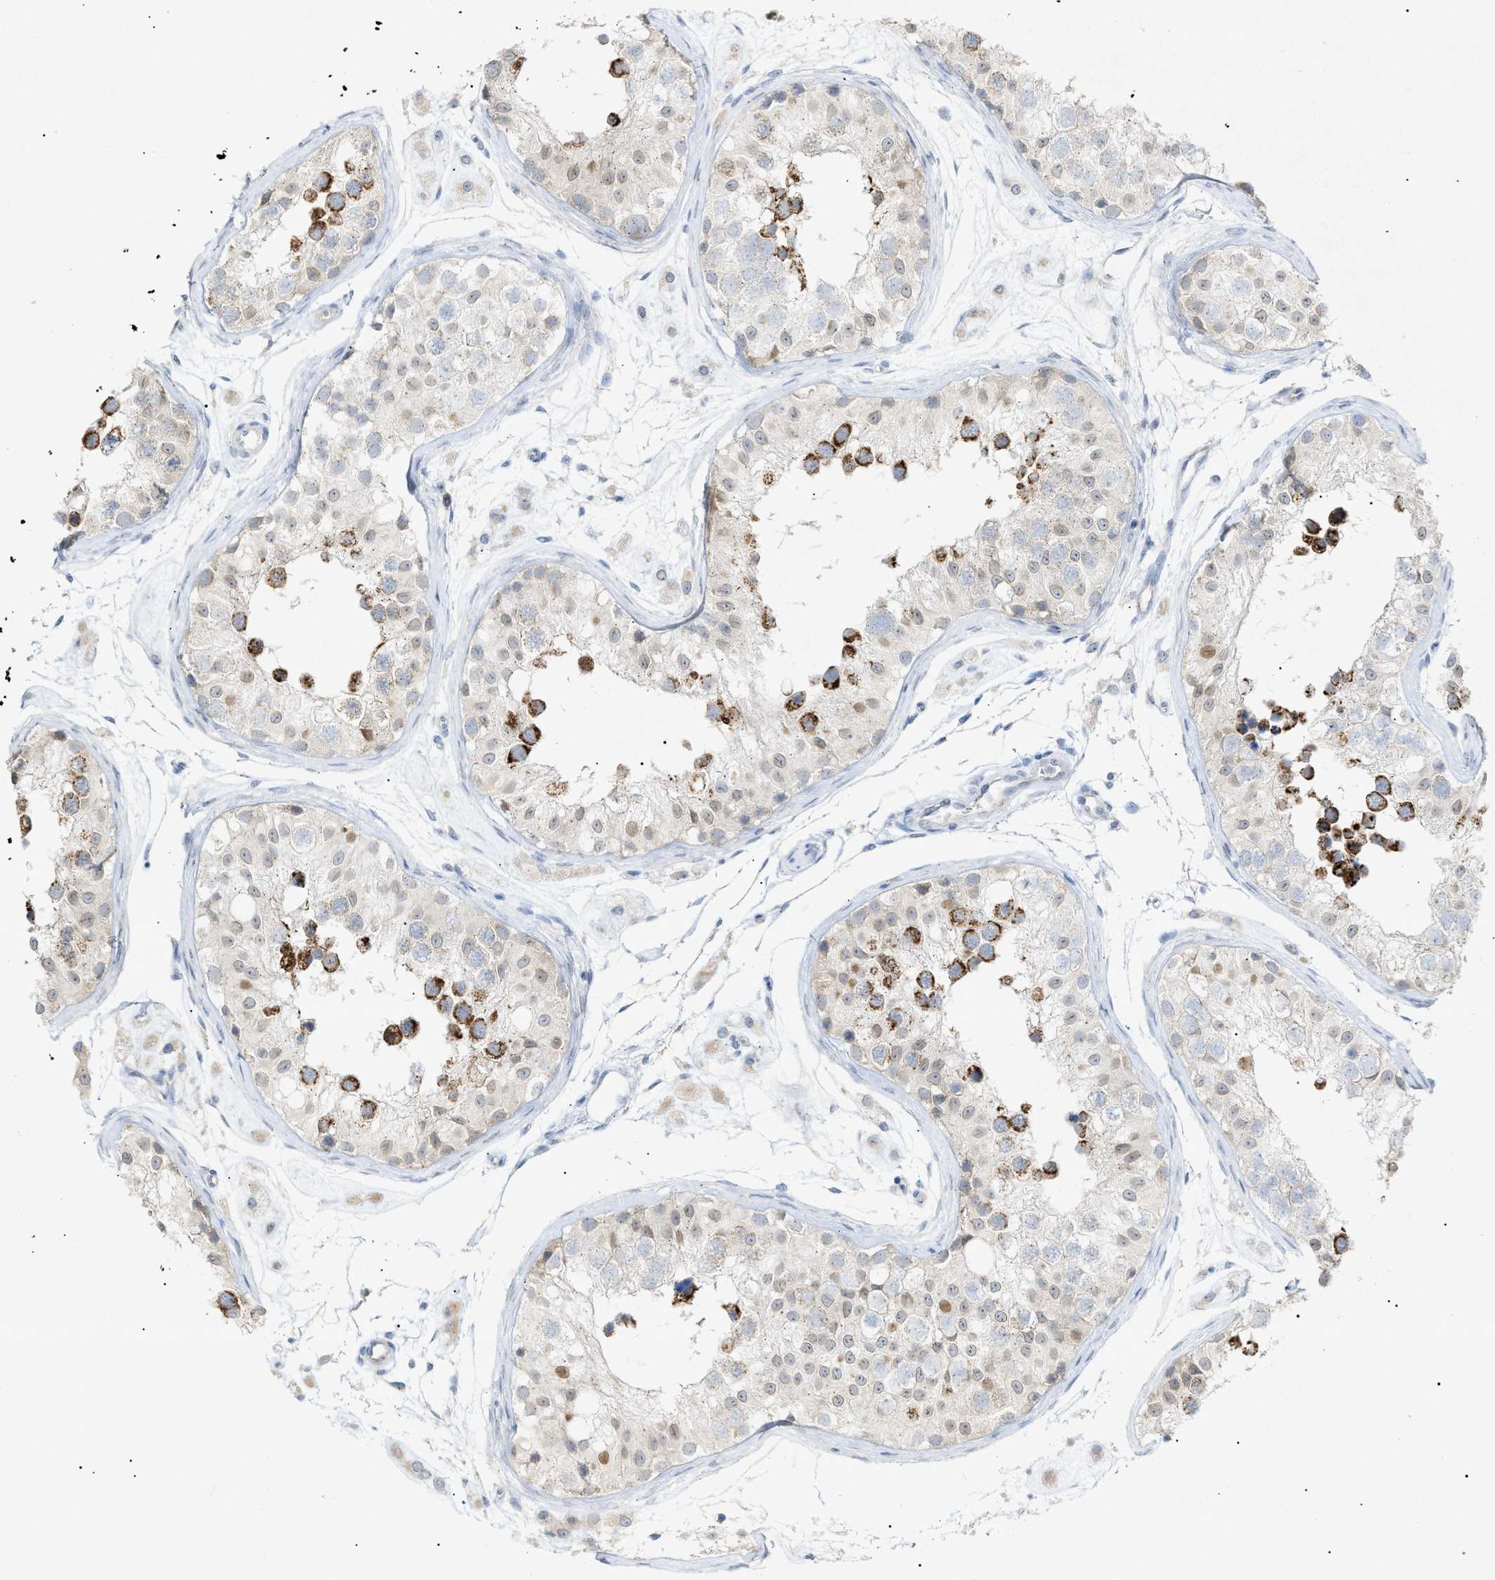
{"staining": {"intensity": "moderate", "quantity": "25%-75%", "location": "cytoplasmic/membranous"}, "tissue": "testis", "cell_type": "Cells in seminiferous ducts", "image_type": "normal", "snomed": [{"axis": "morphology", "description": "Normal tissue, NOS"}, {"axis": "morphology", "description": "Adenocarcinoma, metastatic, NOS"}, {"axis": "topography", "description": "Testis"}], "caption": "Cells in seminiferous ducts reveal medium levels of moderate cytoplasmic/membranous staining in about 25%-75% of cells in benign testis. (Brightfield microscopy of DAB IHC at high magnification).", "gene": "SLC25A31", "patient": {"sex": "male", "age": 26}}